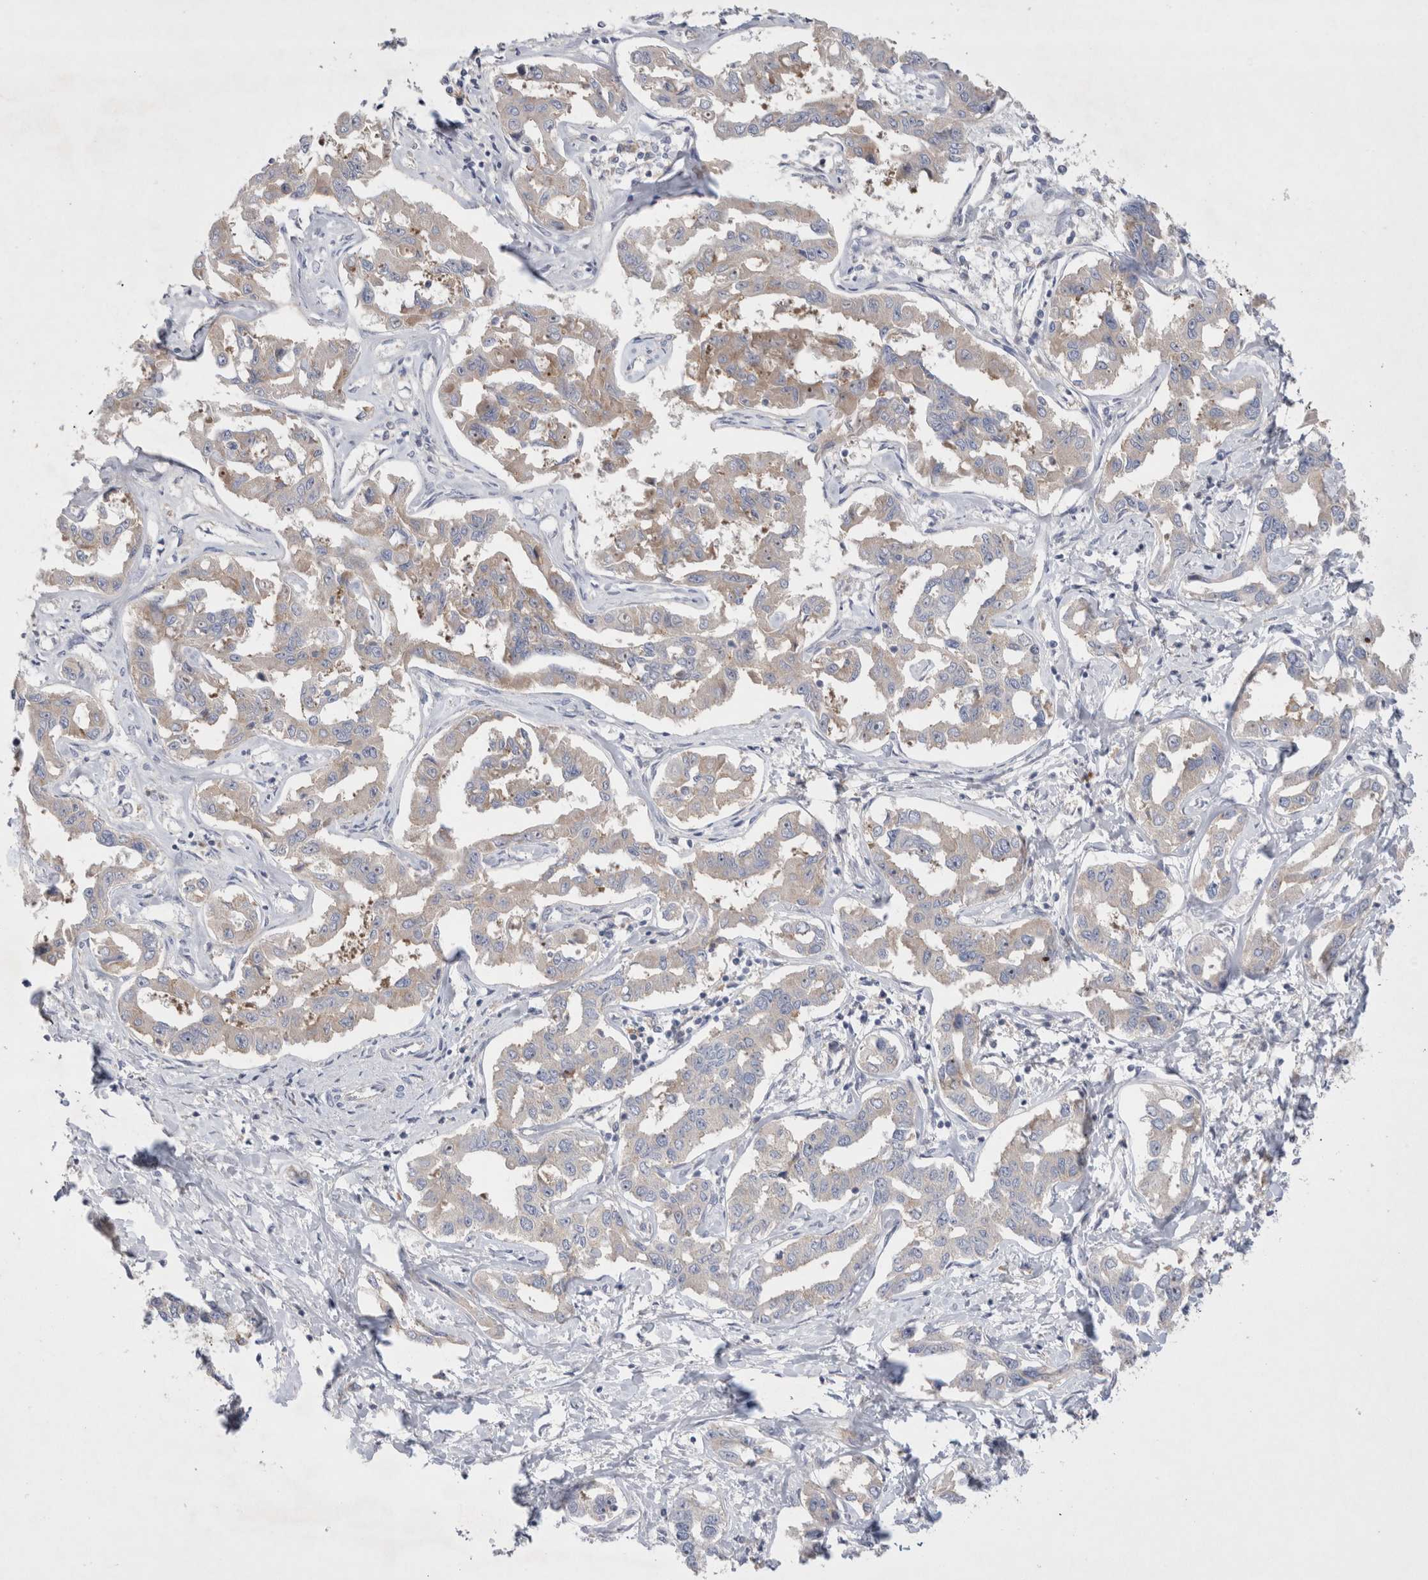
{"staining": {"intensity": "weak", "quantity": "<25%", "location": "cytoplasmic/membranous"}, "tissue": "liver cancer", "cell_type": "Tumor cells", "image_type": "cancer", "snomed": [{"axis": "morphology", "description": "Cholangiocarcinoma"}, {"axis": "topography", "description": "Liver"}], "caption": "Protein analysis of liver cancer (cholangiocarcinoma) displays no significant staining in tumor cells.", "gene": "RBM12B", "patient": {"sex": "male", "age": 59}}